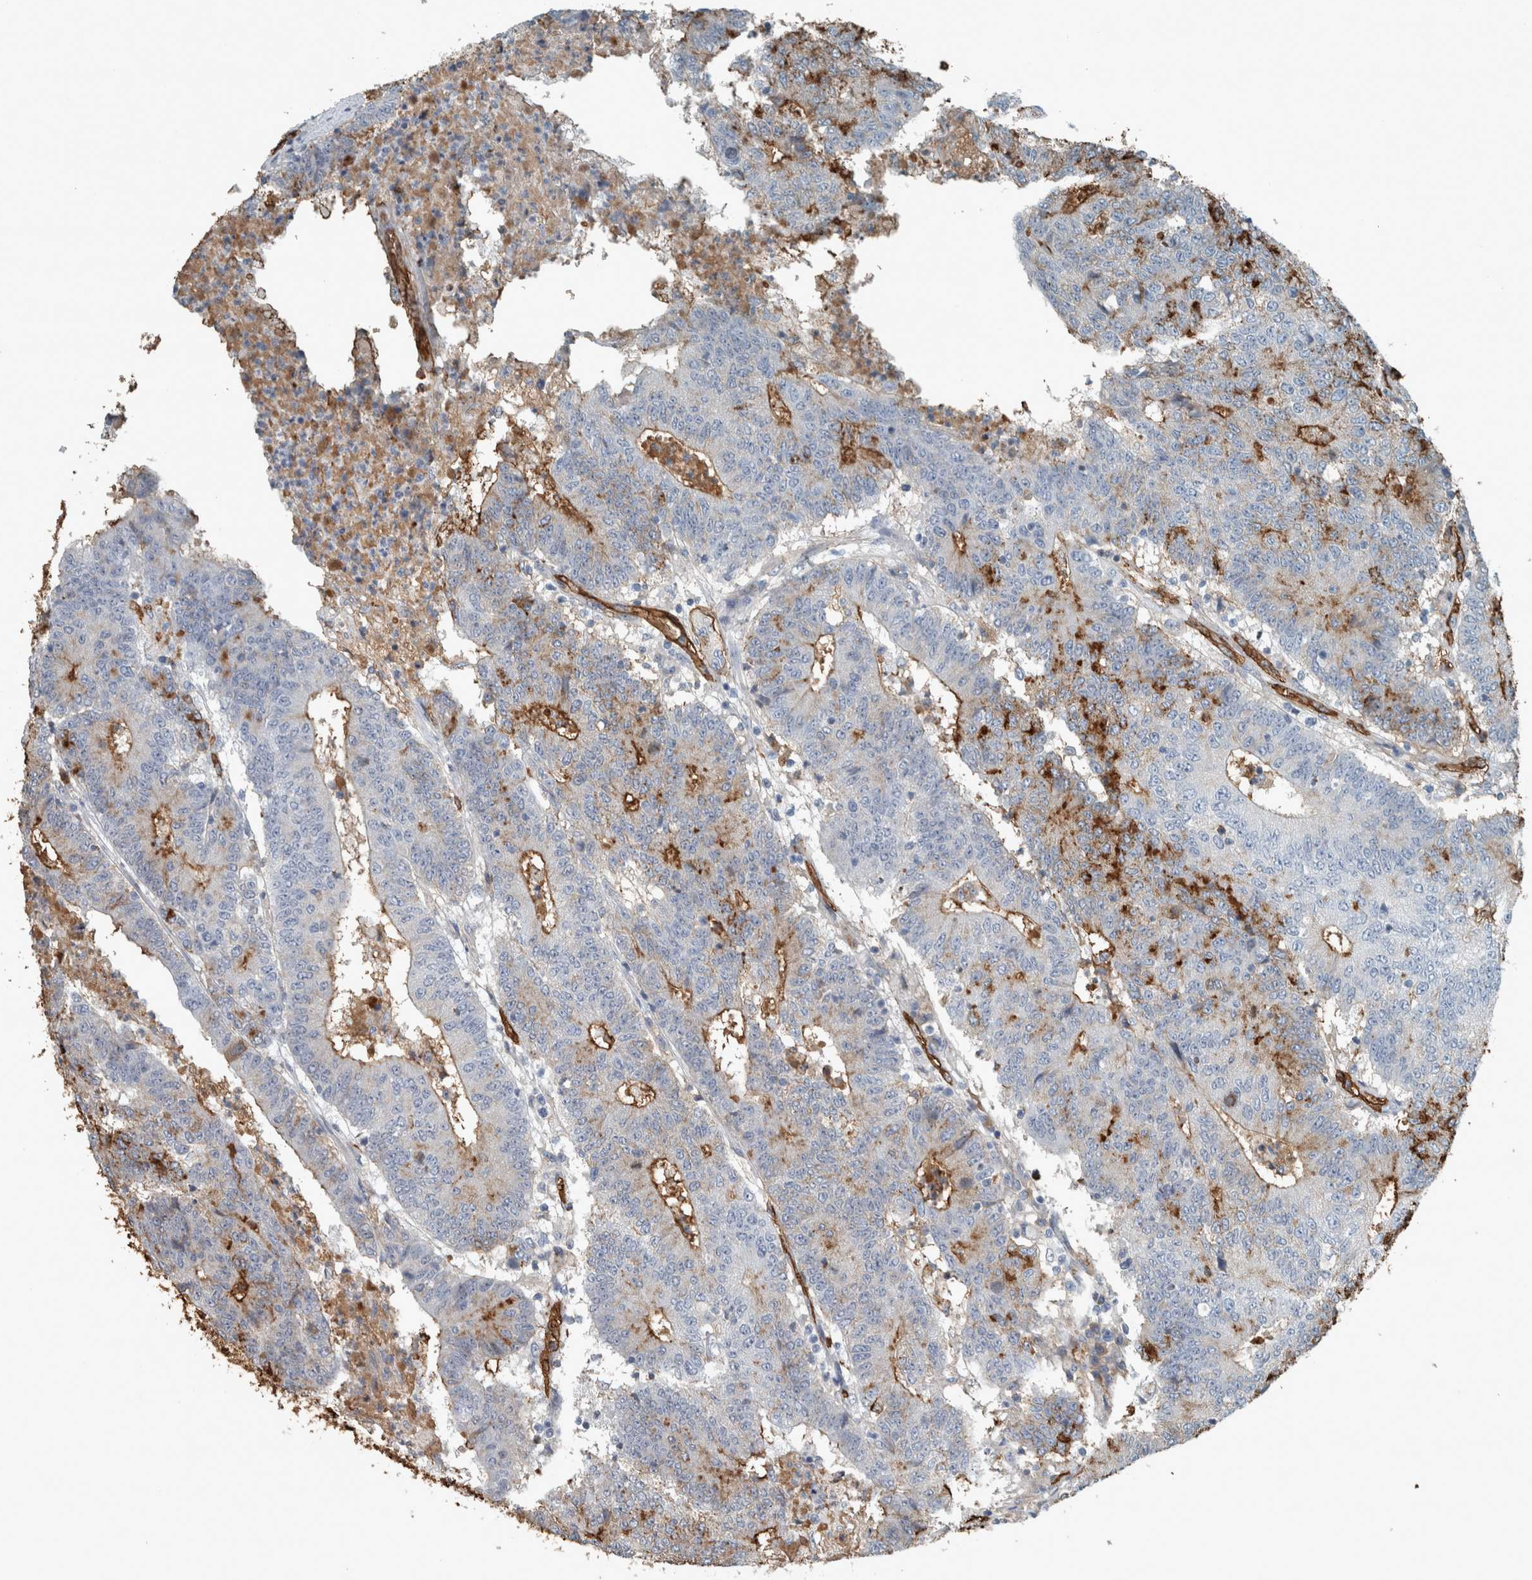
{"staining": {"intensity": "moderate", "quantity": "<25%", "location": "cytoplasmic/membranous"}, "tissue": "colorectal cancer", "cell_type": "Tumor cells", "image_type": "cancer", "snomed": [{"axis": "morphology", "description": "Normal tissue, NOS"}, {"axis": "morphology", "description": "Adenocarcinoma, NOS"}, {"axis": "topography", "description": "Colon"}], "caption": "Colorectal cancer was stained to show a protein in brown. There is low levels of moderate cytoplasmic/membranous positivity in approximately <25% of tumor cells.", "gene": "LBP", "patient": {"sex": "female", "age": 75}}